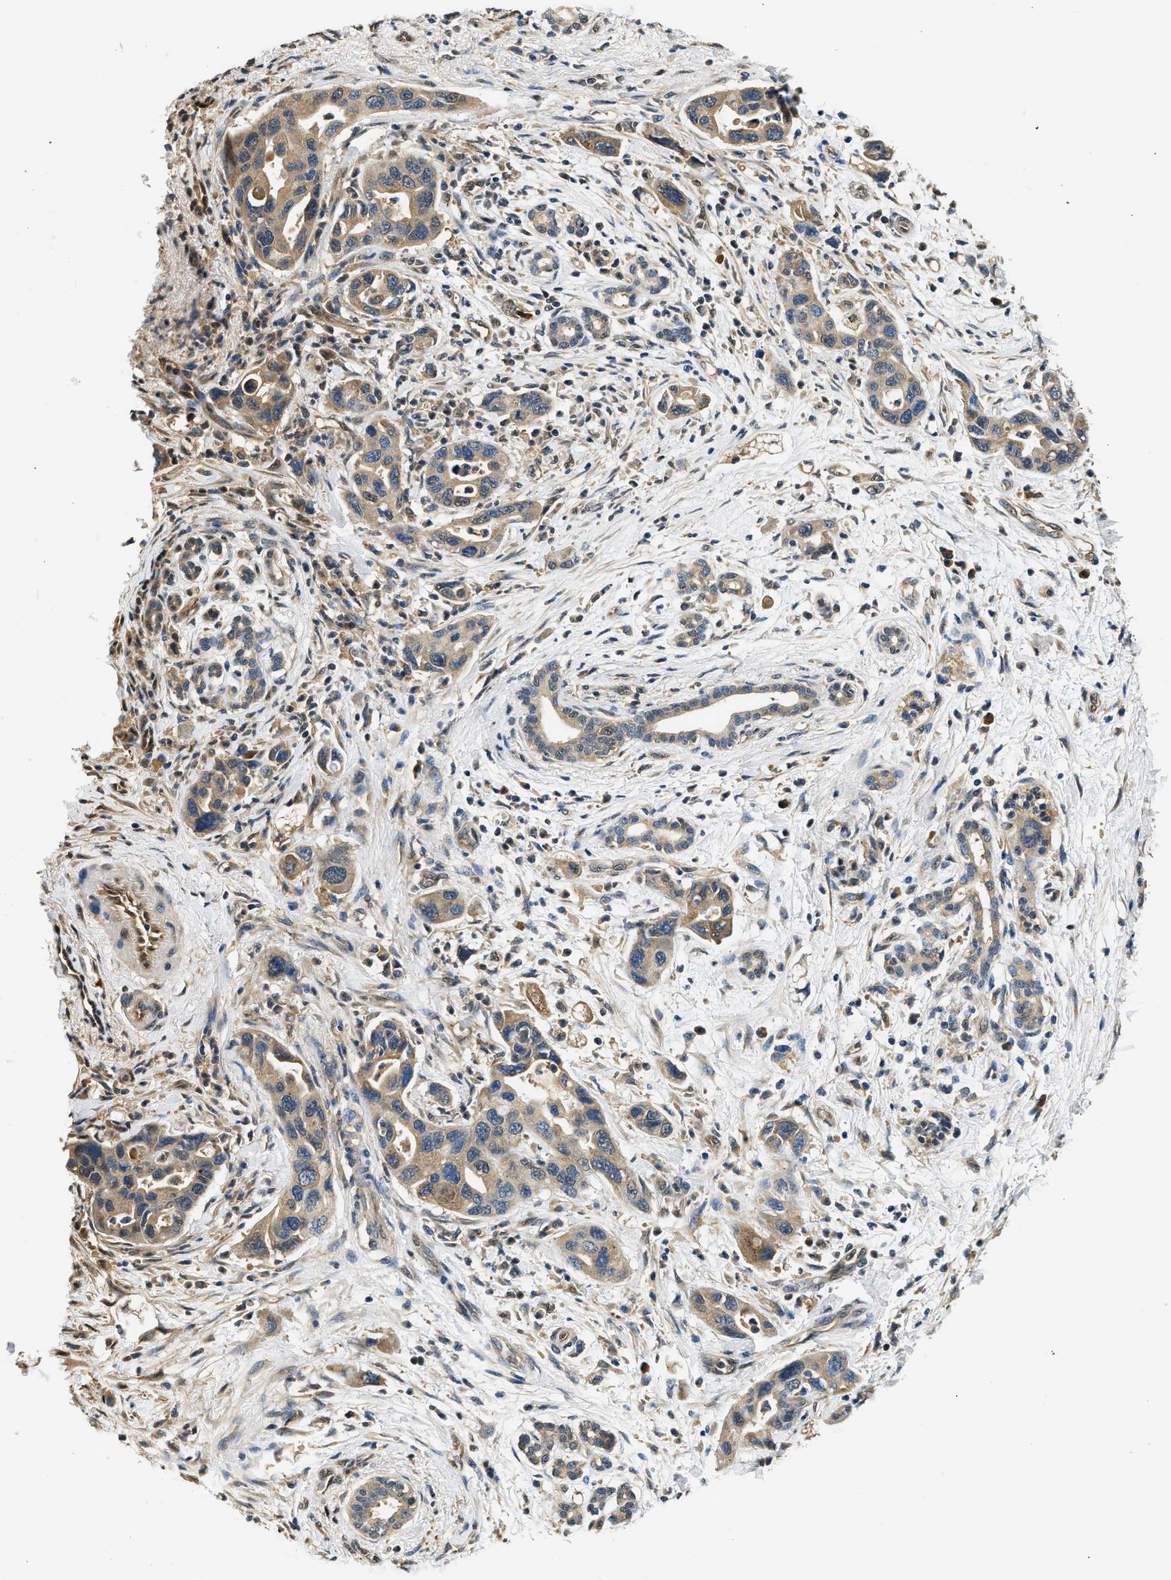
{"staining": {"intensity": "moderate", "quantity": ">75%", "location": "cytoplasmic/membranous"}, "tissue": "pancreatic cancer", "cell_type": "Tumor cells", "image_type": "cancer", "snomed": [{"axis": "morphology", "description": "Normal tissue, NOS"}, {"axis": "morphology", "description": "Adenocarcinoma, NOS"}, {"axis": "topography", "description": "Pancreas"}], "caption": "This photomicrograph shows immunohistochemistry staining of pancreatic adenocarcinoma, with medium moderate cytoplasmic/membranous staining in approximately >75% of tumor cells.", "gene": "BCL7C", "patient": {"sex": "female", "age": 71}}